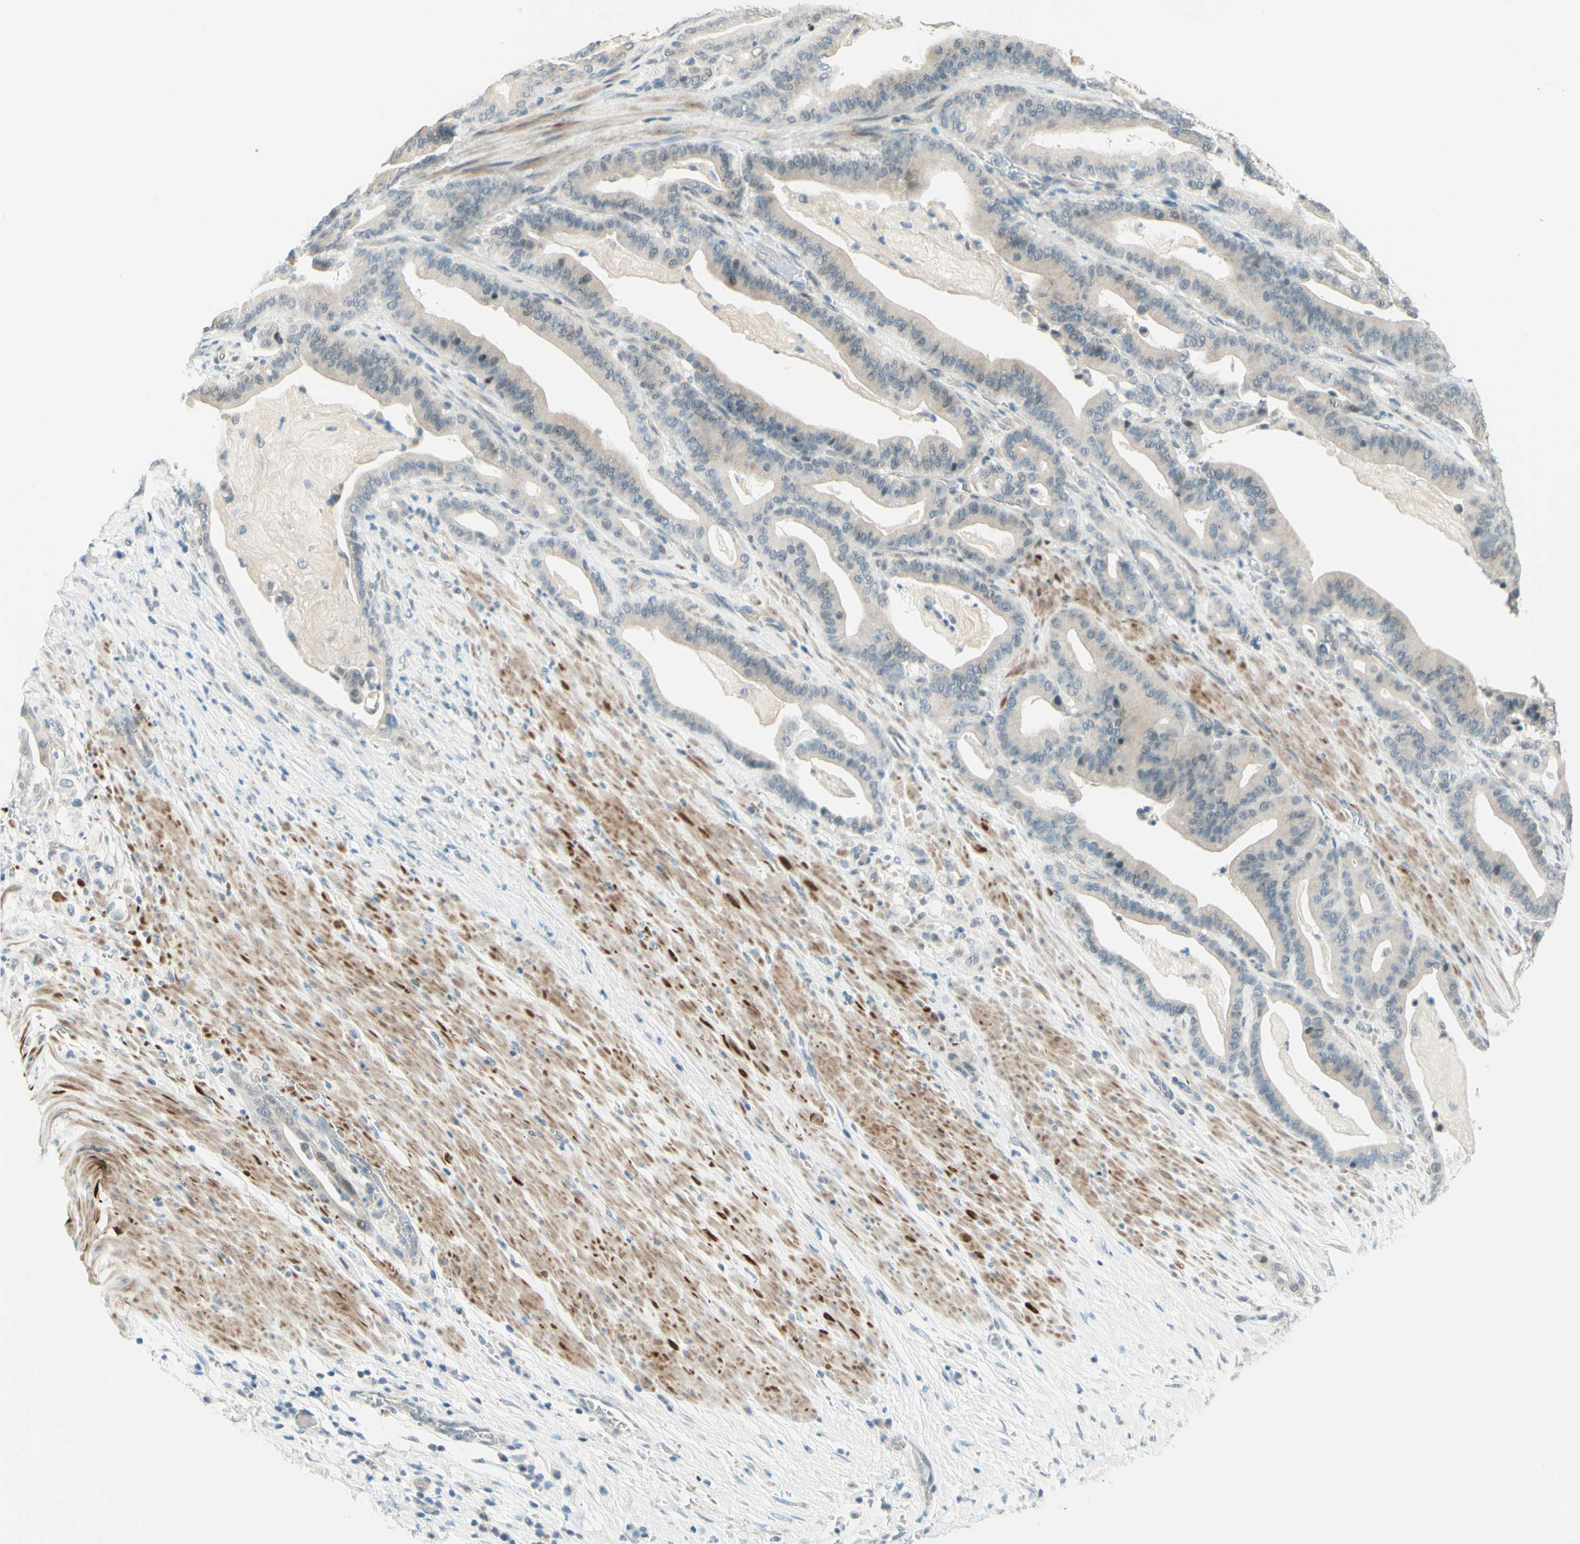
{"staining": {"intensity": "weak", "quantity": "<25%", "location": "nuclear"}, "tissue": "pancreatic cancer", "cell_type": "Tumor cells", "image_type": "cancer", "snomed": [{"axis": "morphology", "description": "Adenocarcinoma, NOS"}, {"axis": "topography", "description": "Pancreas"}], "caption": "DAB (3,3'-diaminobenzidine) immunohistochemical staining of pancreatic cancer (adenocarcinoma) demonstrates no significant staining in tumor cells. (Immunohistochemistry, brightfield microscopy, high magnification).", "gene": "JPH1", "patient": {"sex": "male", "age": 63}}